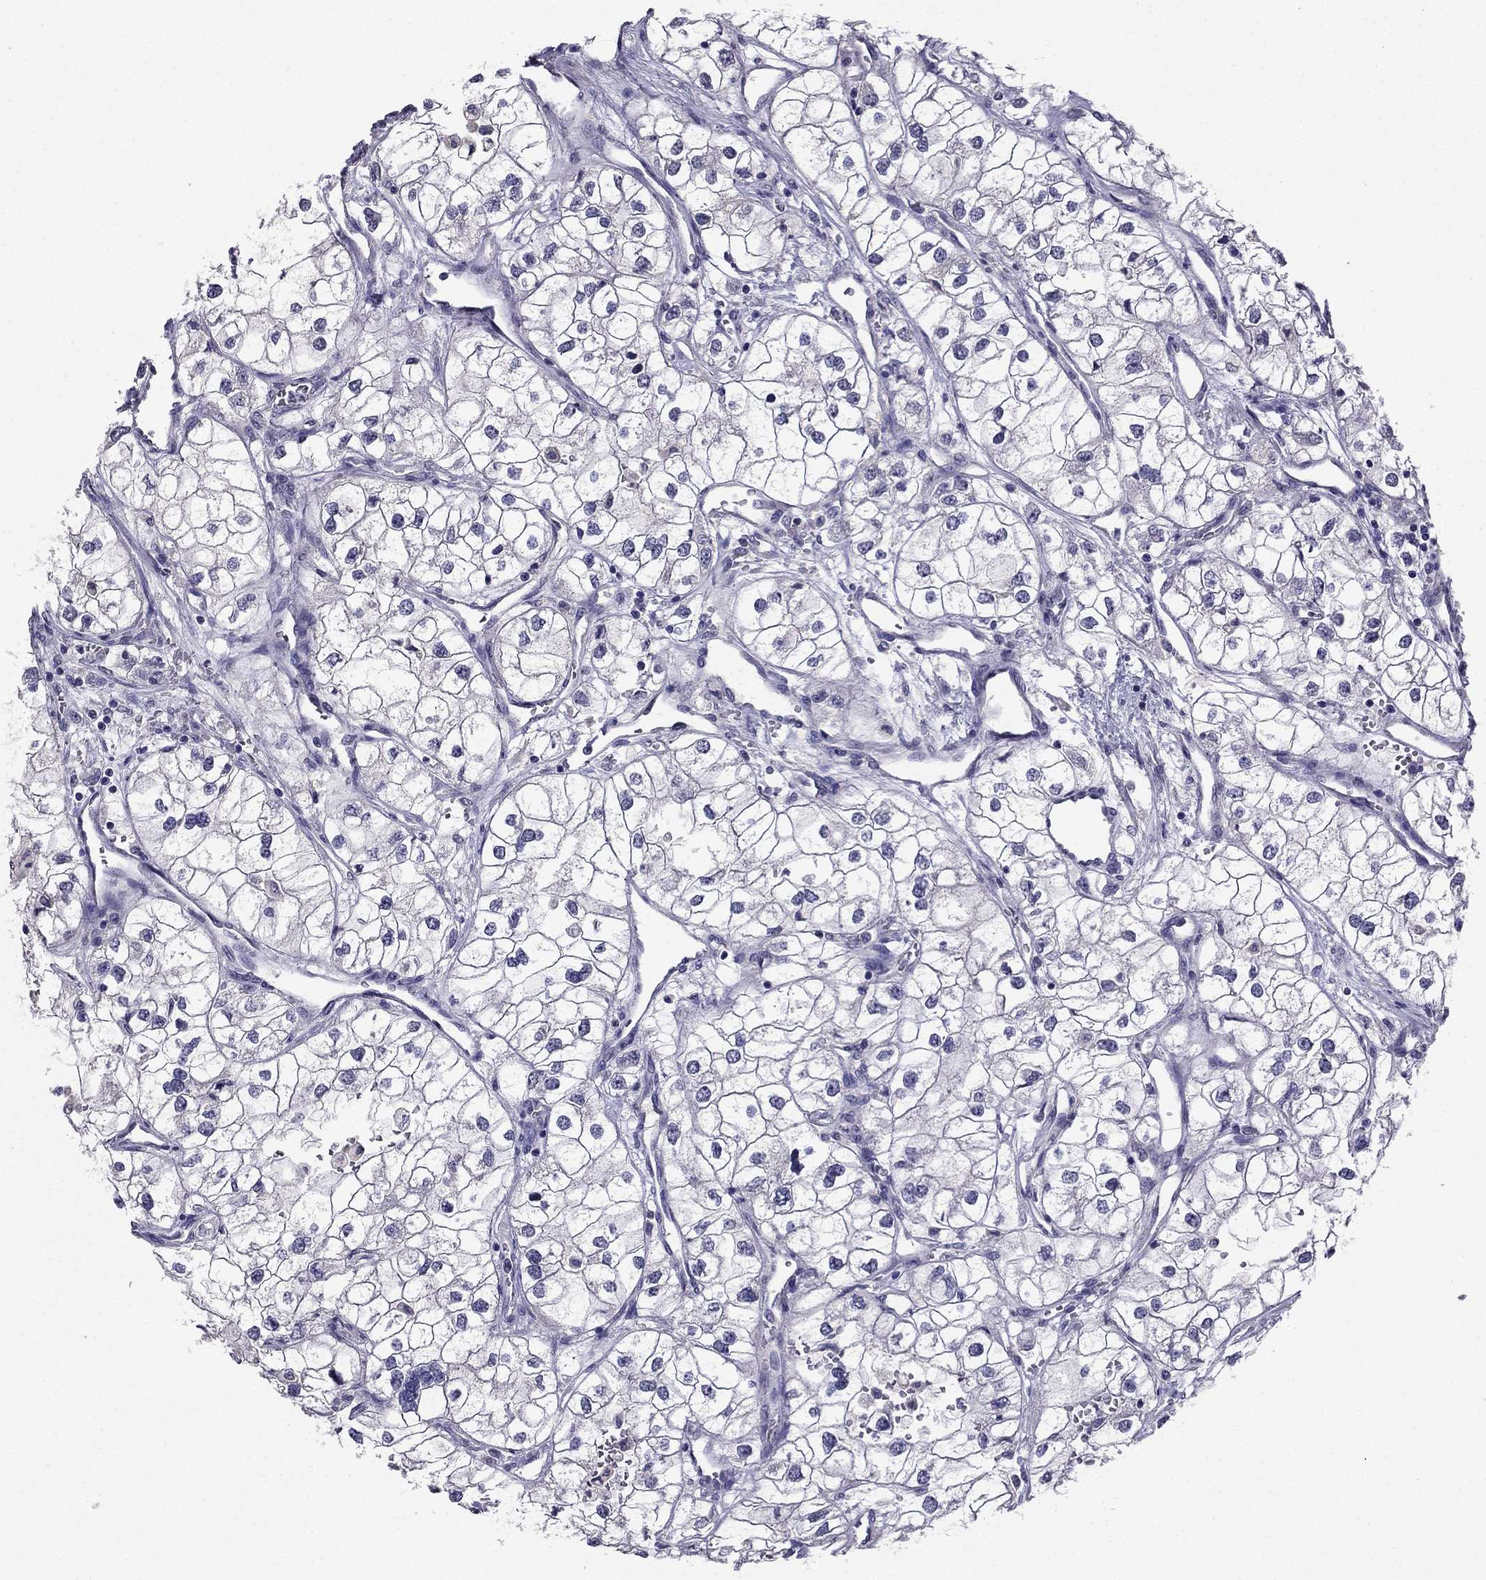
{"staining": {"intensity": "negative", "quantity": "none", "location": "none"}, "tissue": "renal cancer", "cell_type": "Tumor cells", "image_type": "cancer", "snomed": [{"axis": "morphology", "description": "Adenocarcinoma, NOS"}, {"axis": "topography", "description": "Kidney"}], "caption": "A high-resolution micrograph shows immunohistochemistry (IHC) staining of renal adenocarcinoma, which reveals no significant staining in tumor cells. Brightfield microscopy of IHC stained with DAB (3,3'-diaminobenzidine) (brown) and hematoxylin (blue), captured at high magnification.", "gene": "SCG5", "patient": {"sex": "male", "age": 59}}